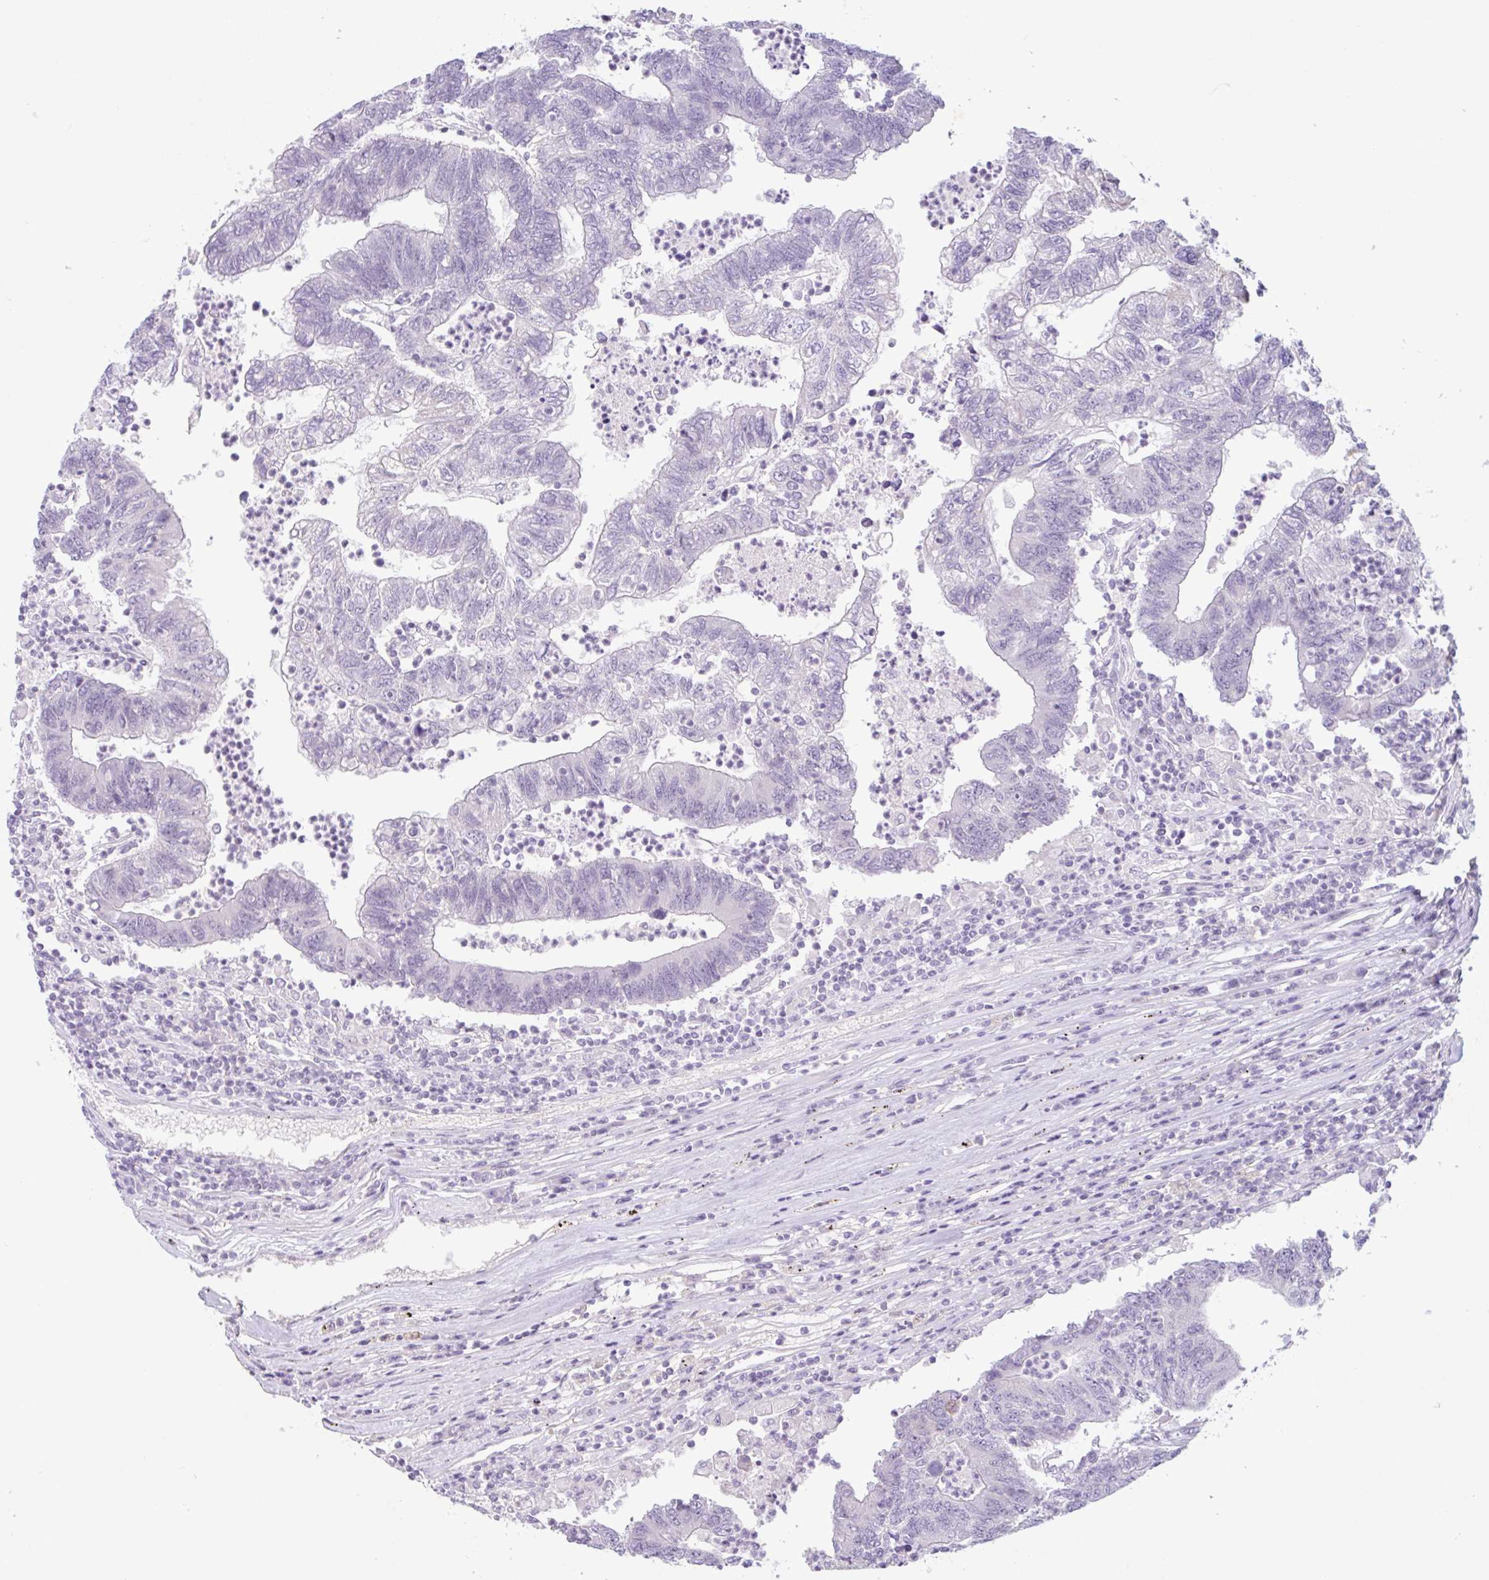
{"staining": {"intensity": "negative", "quantity": "none", "location": "none"}, "tissue": "colorectal cancer", "cell_type": "Tumor cells", "image_type": "cancer", "snomed": [{"axis": "morphology", "description": "Adenocarcinoma, NOS"}, {"axis": "topography", "description": "Colon"}], "caption": "Immunohistochemistry (IHC) image of neoplastic tissue: adenocarcinoma (colorectal) stained with DAB (3,3'-diaminobenzidine) exhibits no significant protein staining in tumor cells.", "gene": "CTSE", "patient": {"sex": "female", "age": 48}}